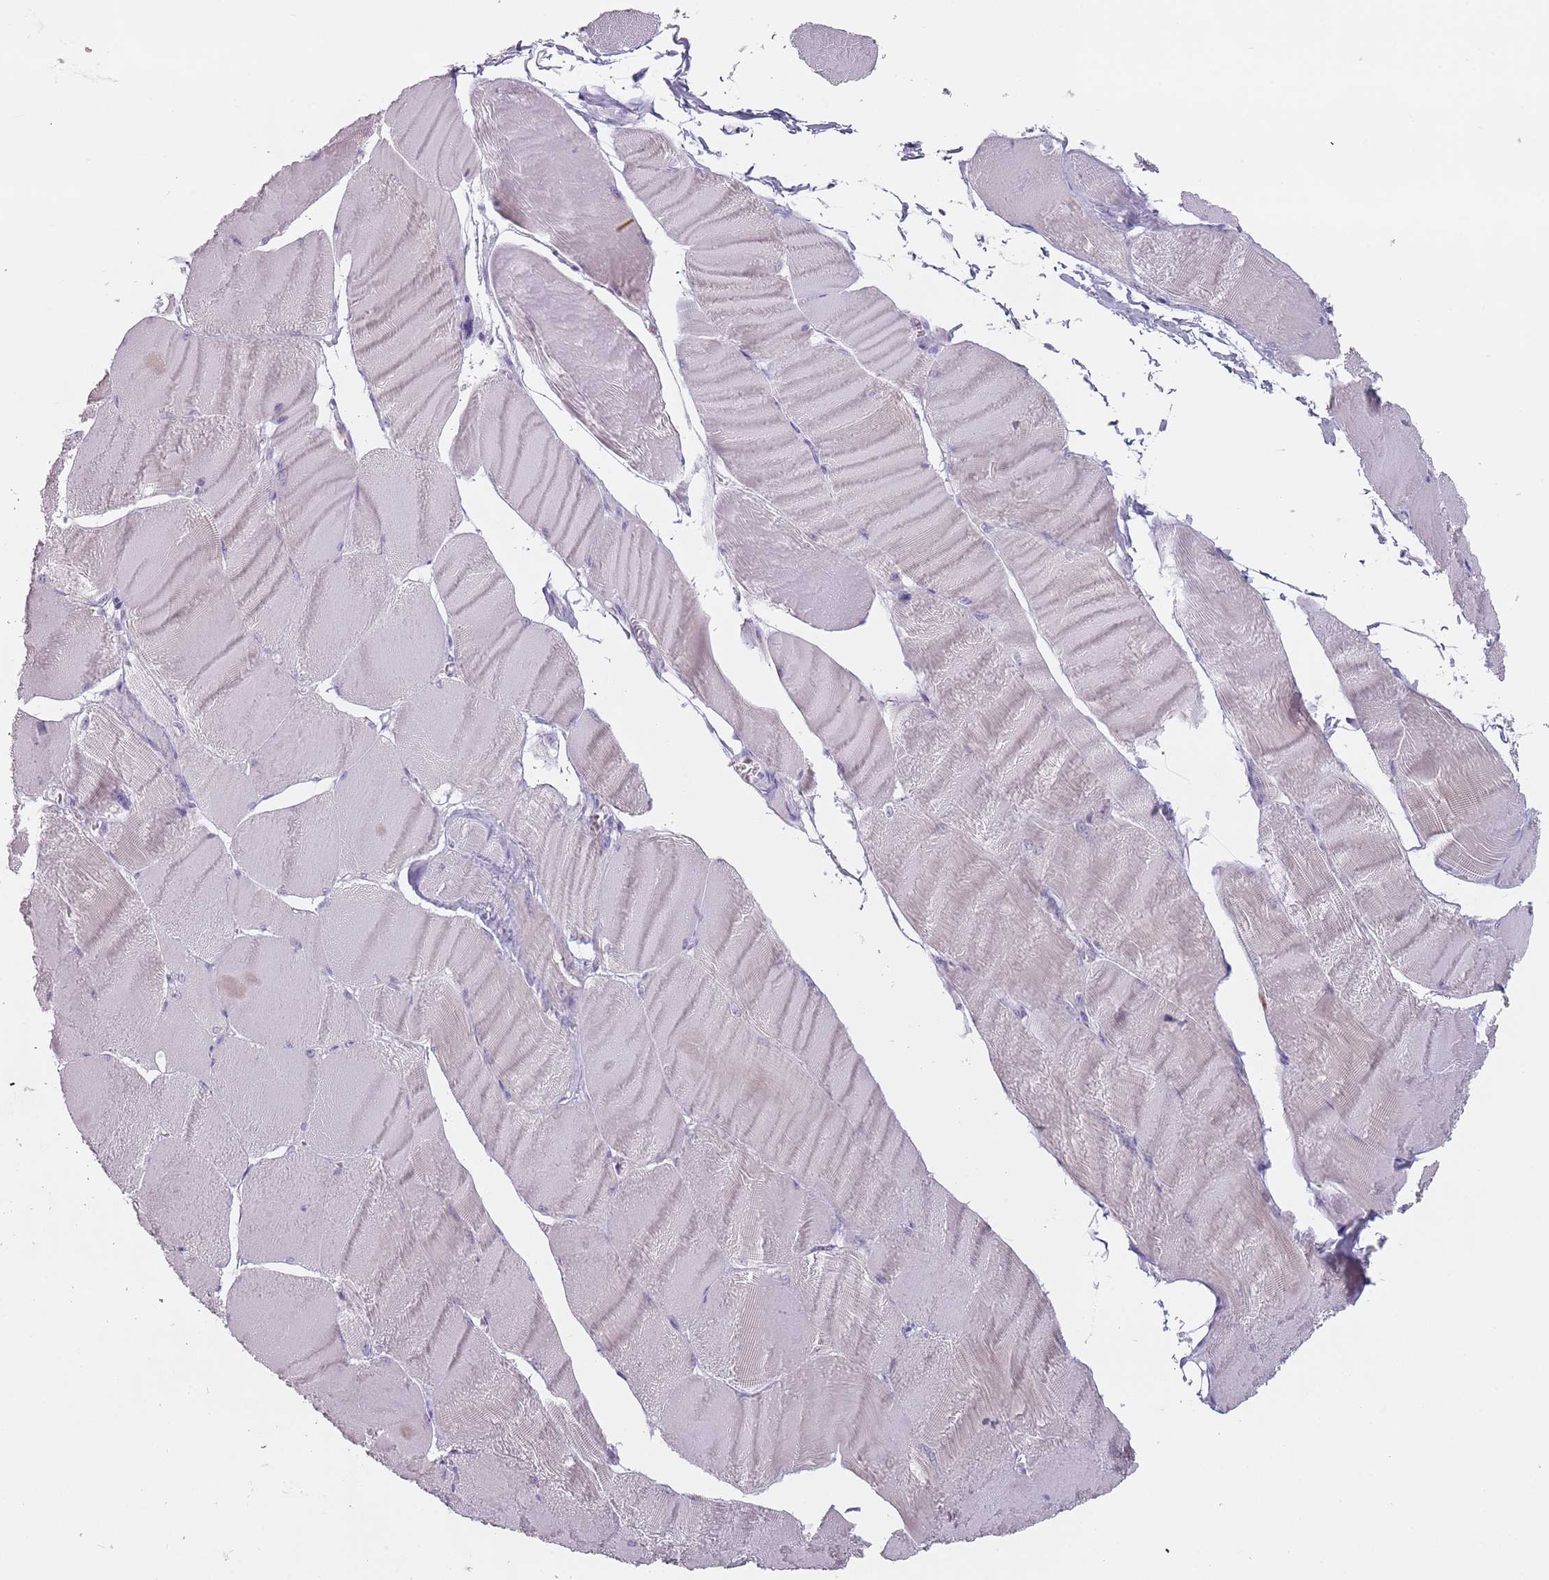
{"staining": {"intensity": "negative", "quantity": "none", "location": "none"}, "tissue": "skeletal muscle", "cell_type": "Myocytes", "image_type": "normal", "snomed": [{"axis": "morphology", "description": "Normal tissue, NOS"}, {"axis": "morphology", "description": "Basal cell carcinoma"}, {"axis": "topography", "description": "Skeletal muscle"}], "caption": "Immunohistochemistry histopathology image of unremarkable skeletal muscle stained for a protein (brown), which exhibits no expression in myocytes.", "gene": "ZNF584", "patient": {"sex": "female", "age": 64}}